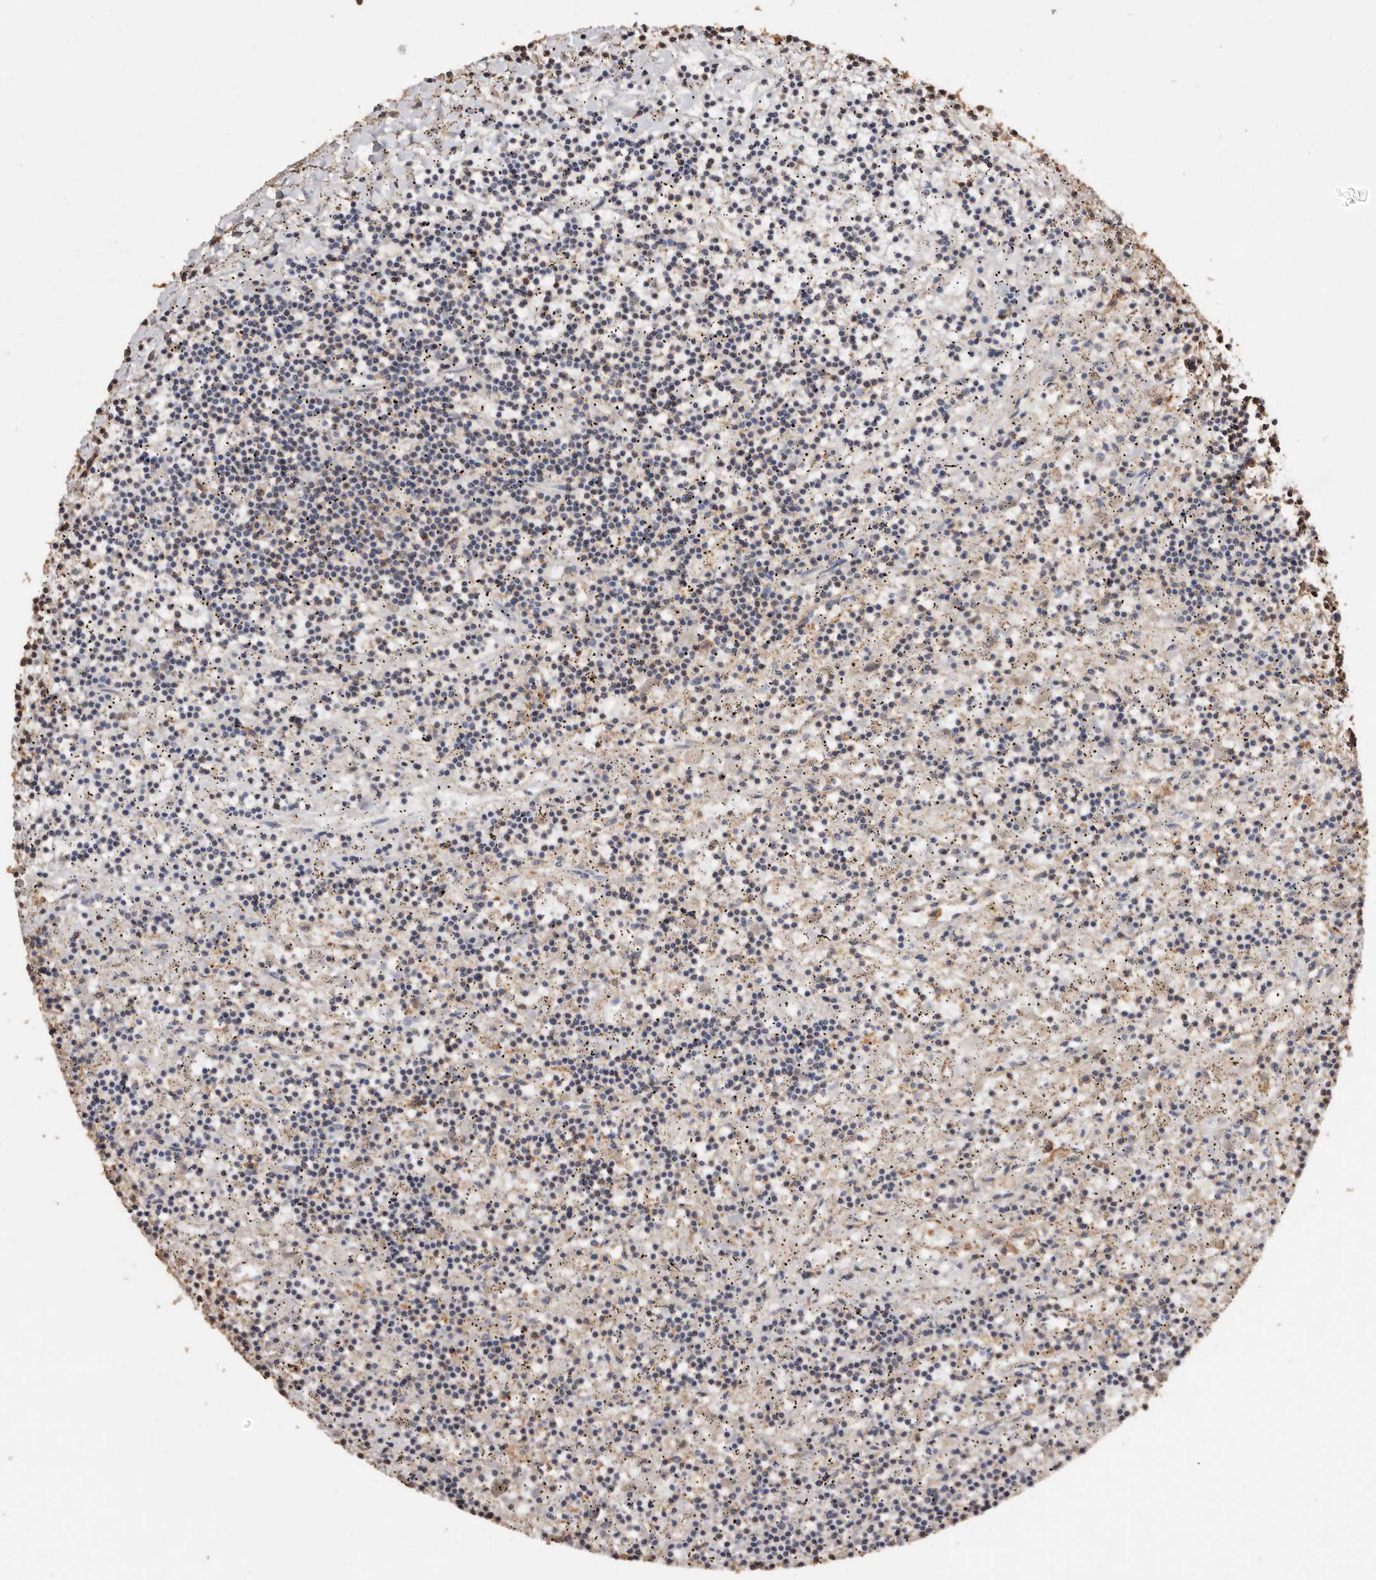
{"staining": {"intensity": "negative", "quantity": "none", "location": "none"}, "tissue": "lymphoma", "cell_type": "Tumor cells", "image_type": "cancer", "snomed": [{"axis": "morphology", "description": "Malignant lymphoma, non-Hodgkin's type, Low grade"}, {"axis": "topography", "description": "Spleen"}], "caption": "High power microscopy histopathology image of an immunohistochemistry photomicrograph of malignant lymphoma, non-Hodgkin's type (low-grade), revealing no significant staining in tumor cells.", "gene": "COQ8B", "patient": {"sex": "male", "age": 76}}